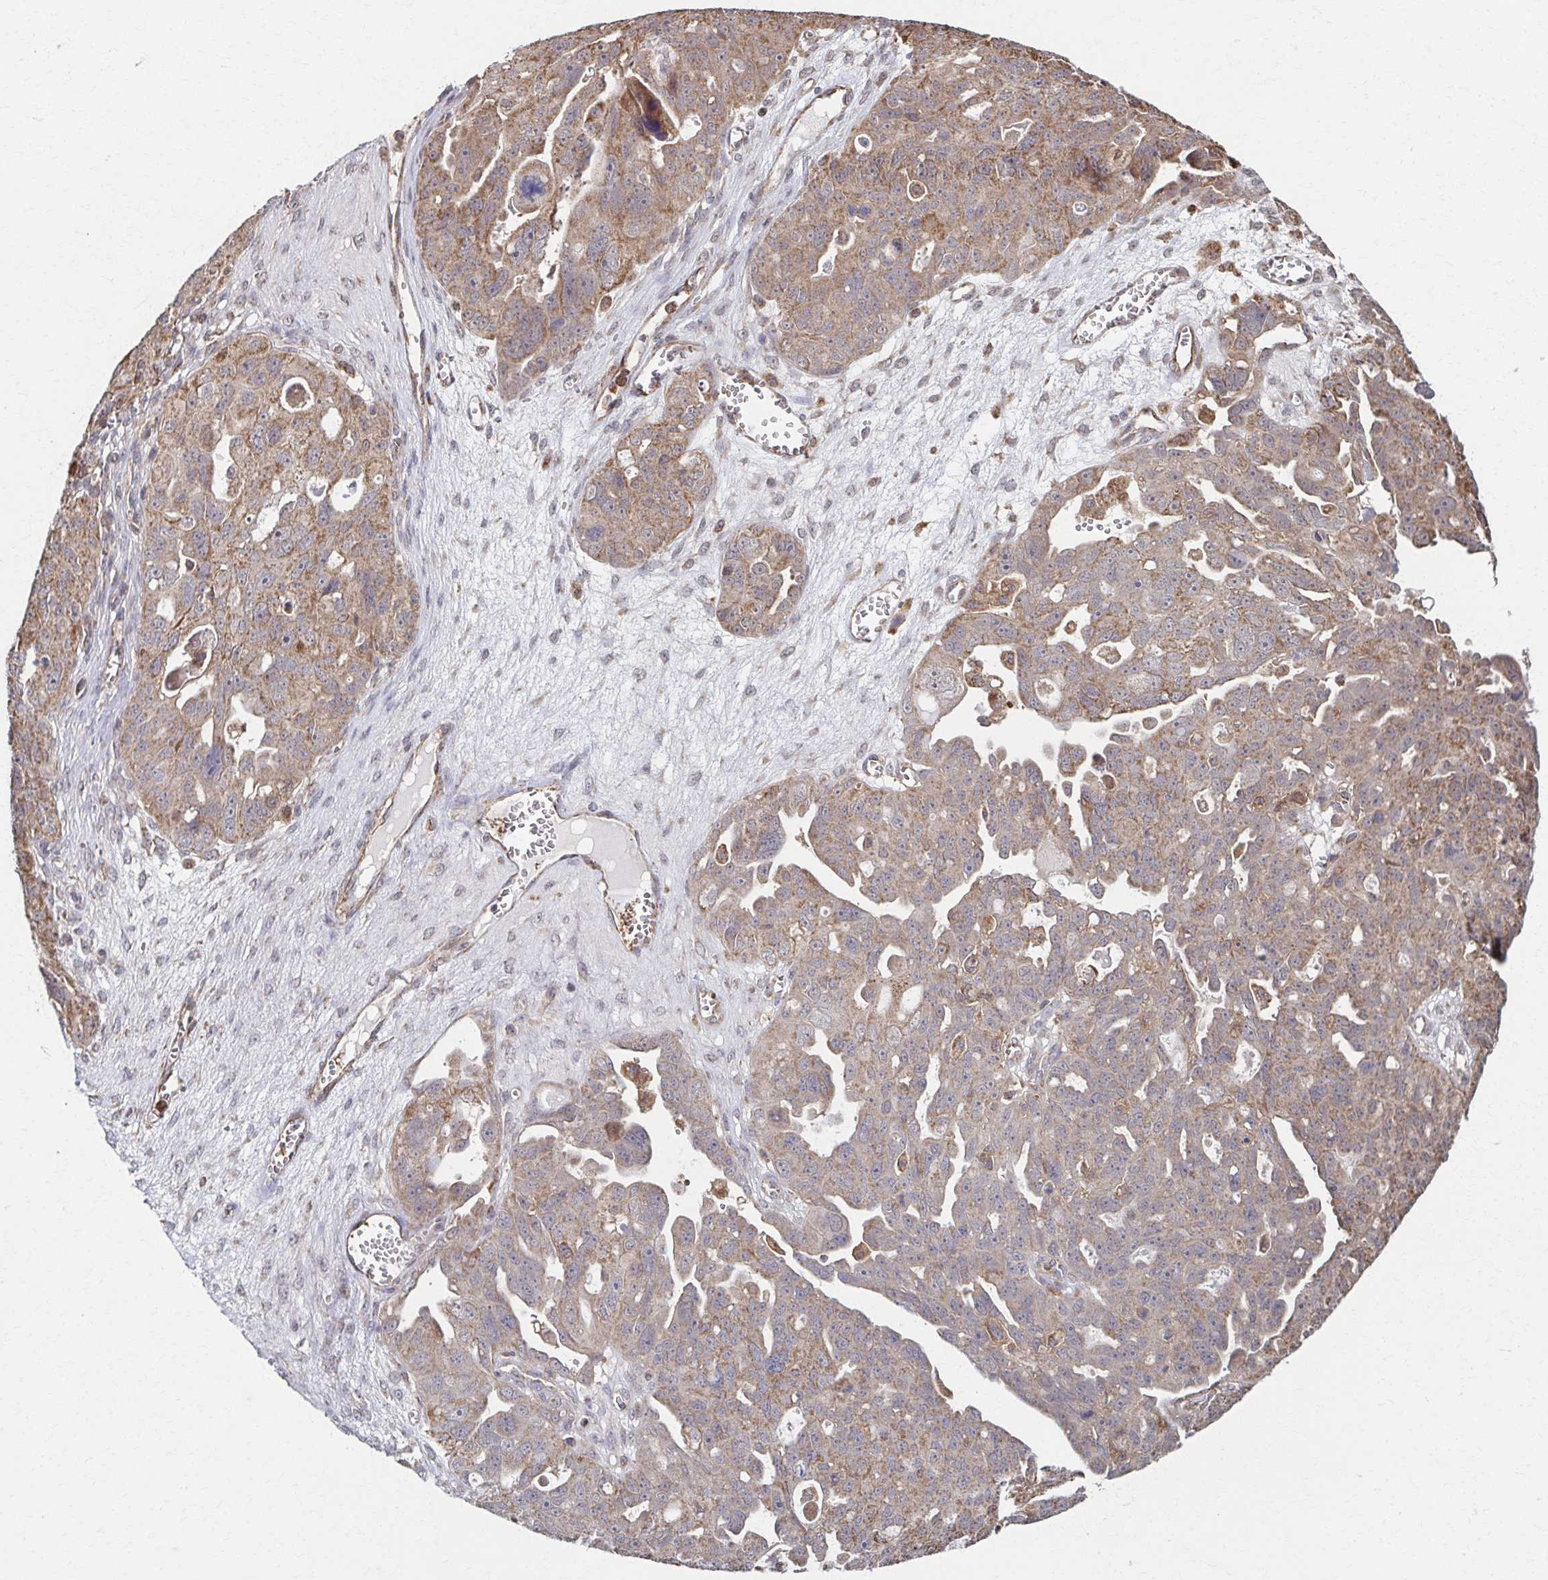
{"staining": {"intensity": "moderate", "quantity": ">75%", "location": "cytoplasmic/membranous"}, "tissue": "ovarian cancer", "cell_type": "Tumor cells", "image_type": "cancer", "snomed": [{"axis": "morphology", "description": "Carcinoma, endometroid"}, {"axis": "topography", "description": "Ovary"}], "caption": "Ovarian cancer (endometroid carcinoma) stained with immunohistochemistry (IHC) reveals moderate cytoplasmic/membranous positivity in approximately >75% of tumor cells.", "gene": "KLHL34", "patient": {"sex": "female", "age": 70}}